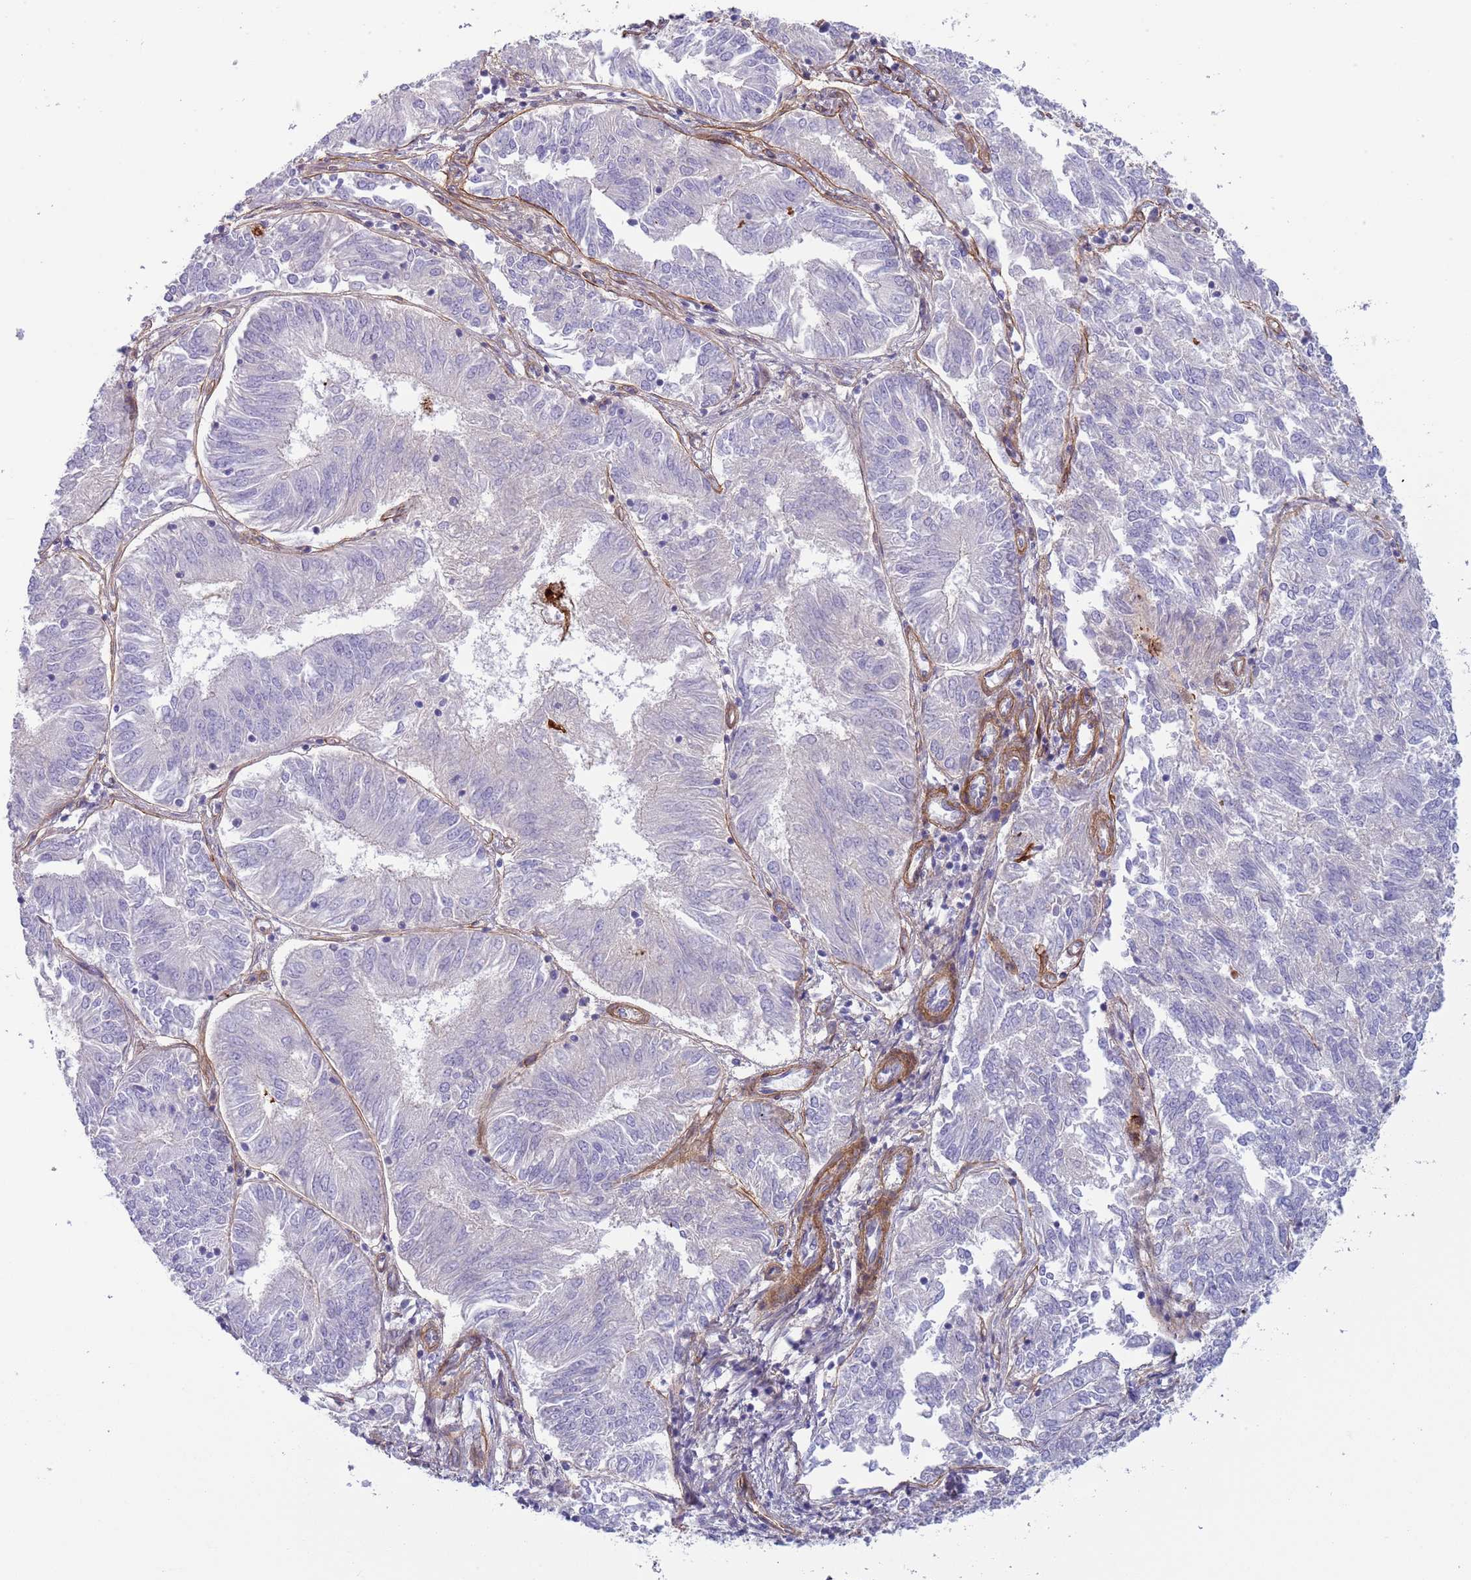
{"staining": {"intensity": "negative", "quantity": "none", "location": "none"}, "tissue": "endometrial cancer", "cell_type": "Tumor cells", "image_type": "cancer", "snomed": [{"axis": "morphology", "description": "Adenocarcinoma, NOS"}, {"axis": "topography", "description": "Endometrium"}], "caption": "An IHC micrograph of endometrial adenocarcinoma is shown. There is no staining in tumor cells of endometrial adenocarcinoma.", "gene": "TINAGL1", "patient": {"sex": "female", "age": 58}}